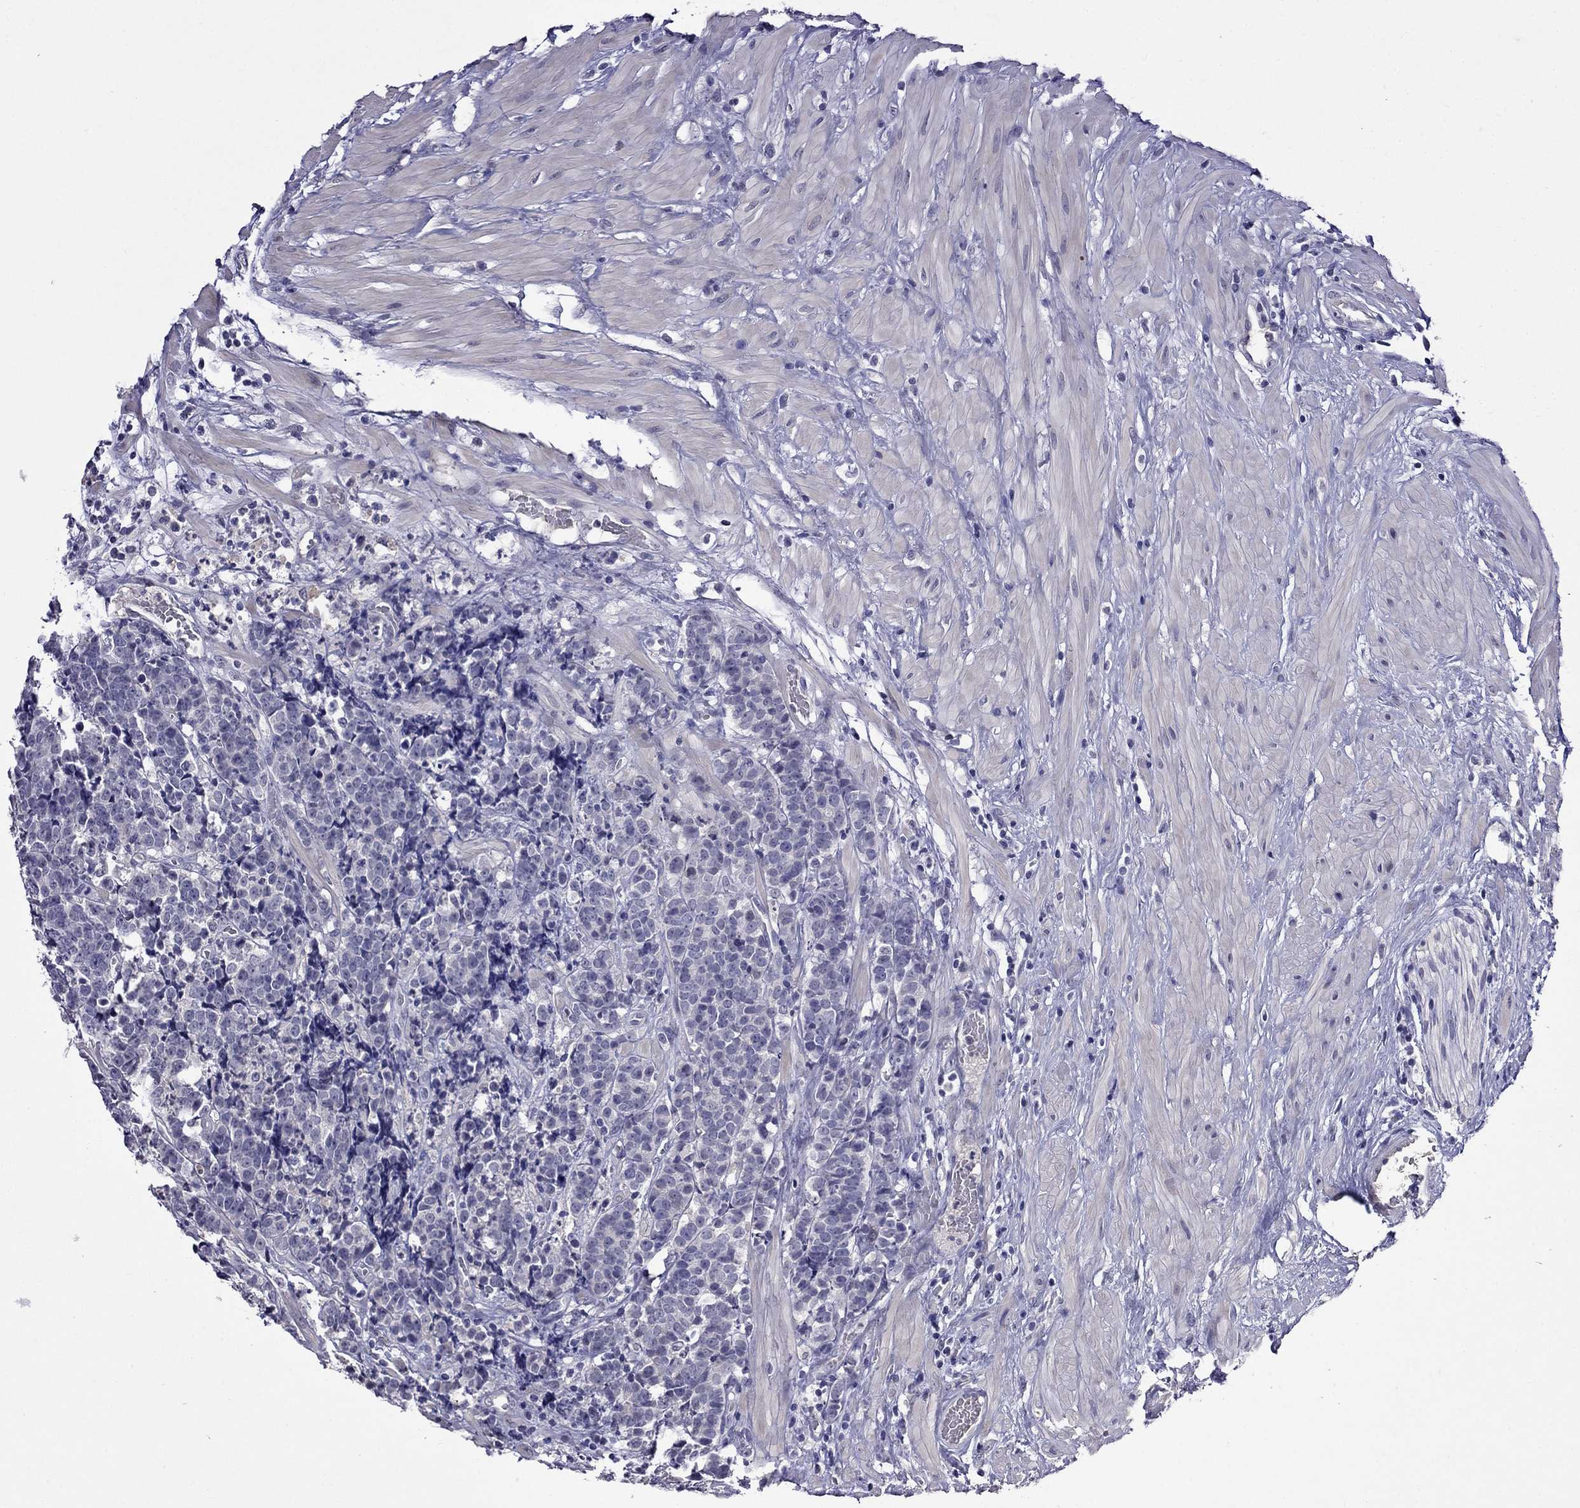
{"staining": {"intensity": "negative", "quantity": "none", "location": "none"}, "tissue": "prostate cancer", "cell_type": "Tumor cells", "image_type": "cancer", "snomed": [{"axis": "morphology", "description": "Adenocarcinoma, NOS"}, {"axis": "topography", "description": "Prostate"}], "caption": "High magnification brightfield microscopy of prostate adenocarcinoma stained with DAB (3,3'-diaminobenzidine) (brown) and counterstained with hematoxylin (blue): tumor cells show no significant staining.", "gene": "STAR", "patient": {"sex": "male", "age": 67}}